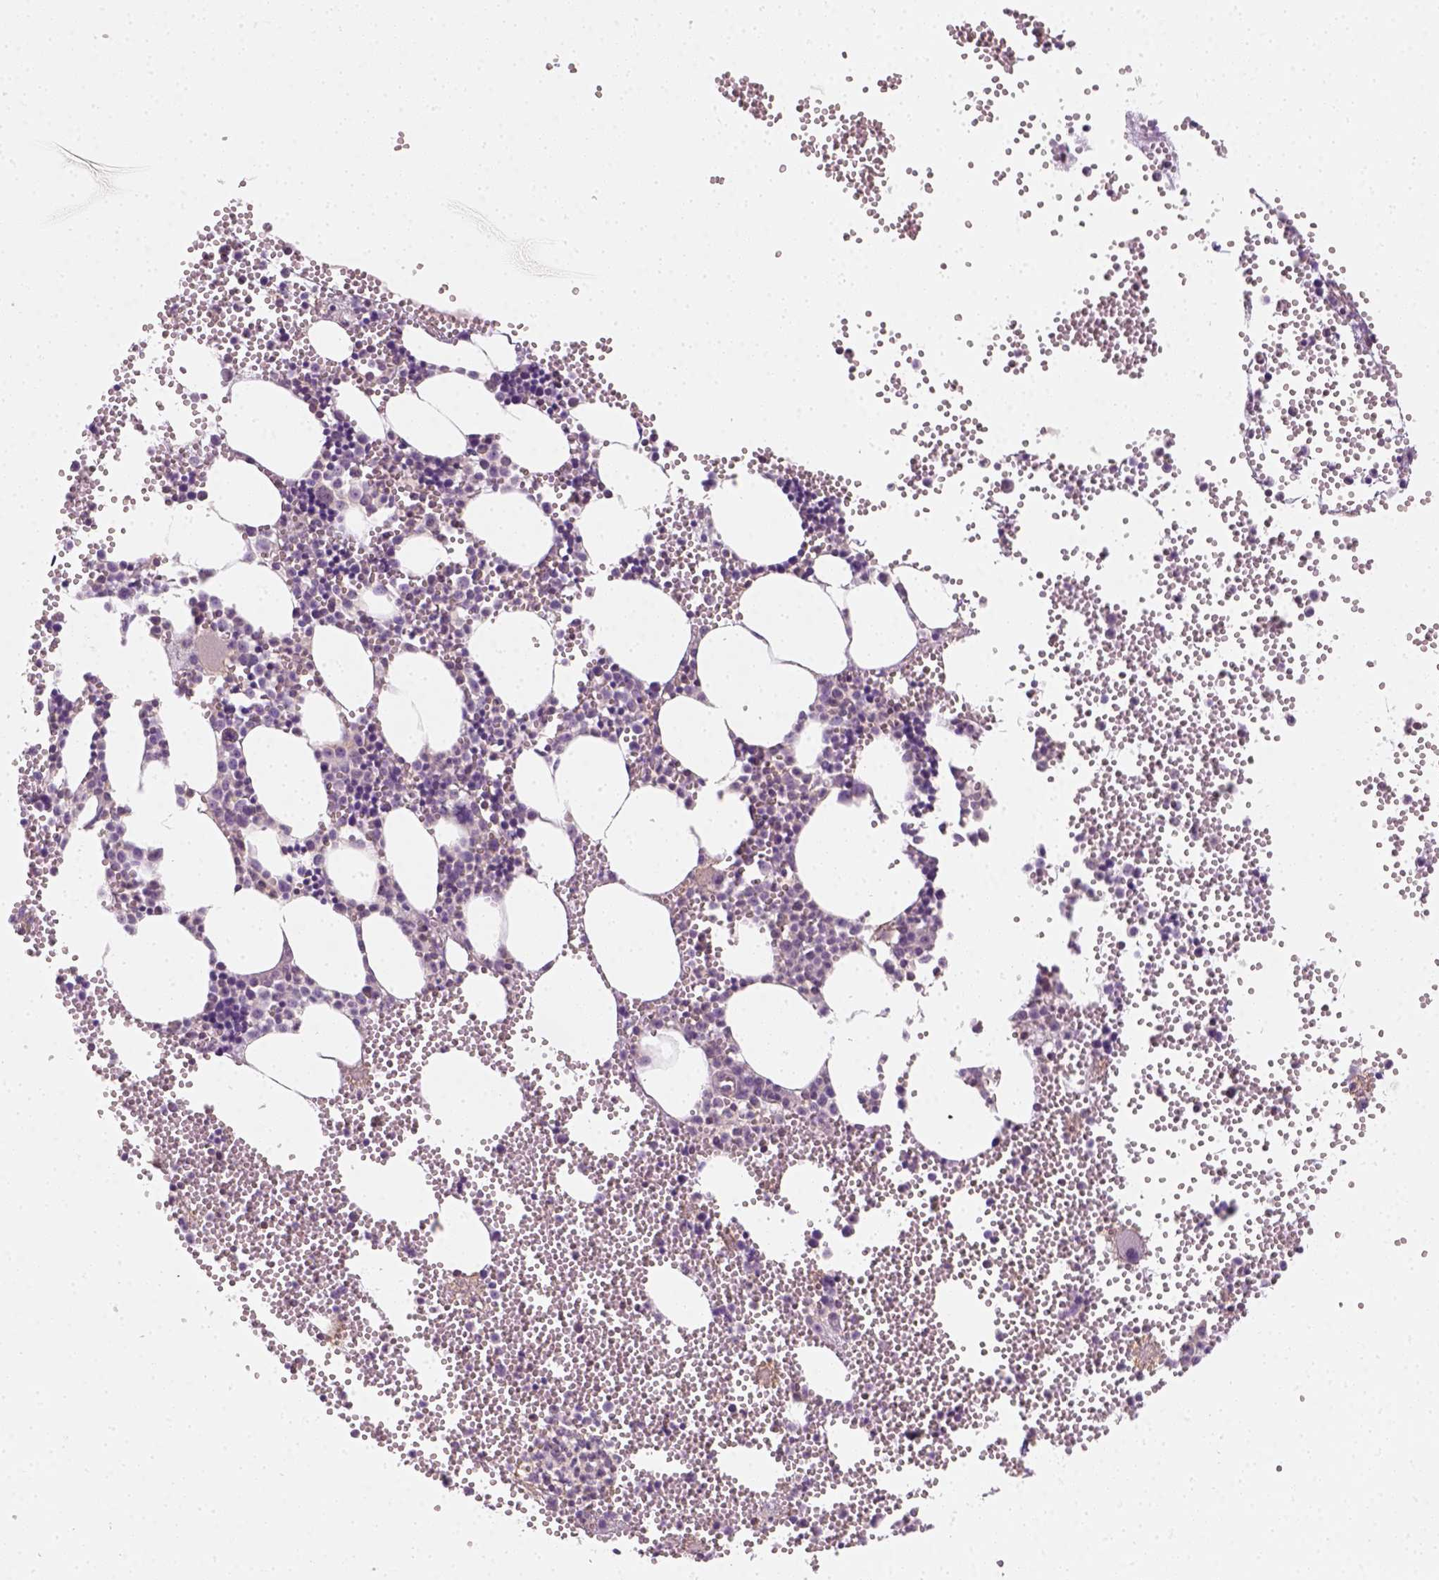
{"staining": {"intensity": "negative", "quantity": "none", "location": "none"}, "tissue": "bone marrow", "cell_type": "Hematopoietic cells", "image_type": "normal", "snomed": [{"axis": "morphology", "description": "Normal tissue, NOS"}, {"axis": "topography", "description": "Bone marrow"}], "caption": "Immunohistochemistry of normal human bone marrow exhibits no staining in hematopoietic cells.", "gene": "EPHB1", "patient": {"sex": "male", "age": 89}}